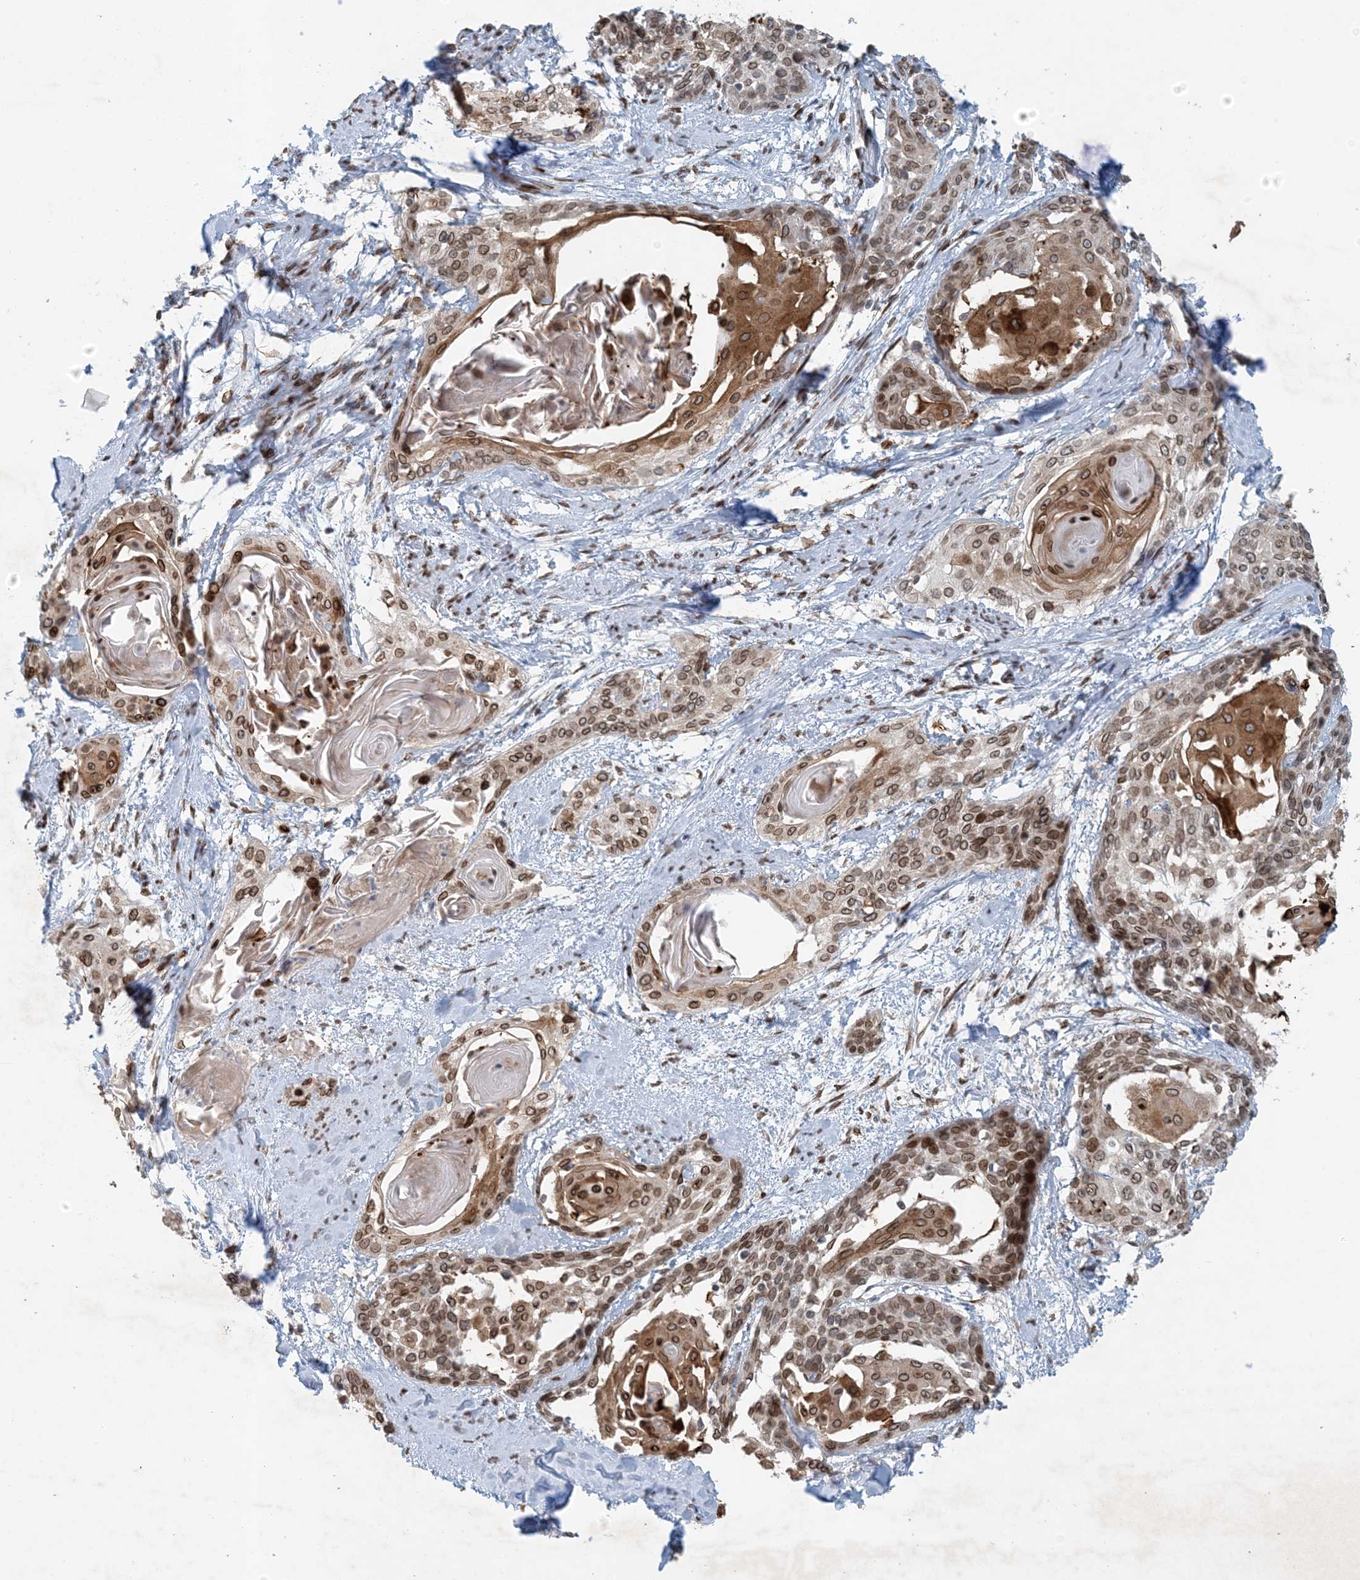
{"staining": {"intensity": "moderate", "quantity": ">75%", "location": "cytoplasmic/membranous,nuclear"}, "tissue": "cervical cancer", "cell_type": "Tumor cells", "image_type": "cancer", "snomed": [{"axis": "morphology", "description": "Squamous cell carcinoma, NOS"}, {"axis": "topography", "description": "Cervix"}], "caption": "Protein expression analysis of human cervical cancer reveals moderate cytoplasmic/membranous and nuclear staining in approximately >75% of tumor cells.", "gene": "SLC35A2", "patient": {"sex": "female", "age": 57}}